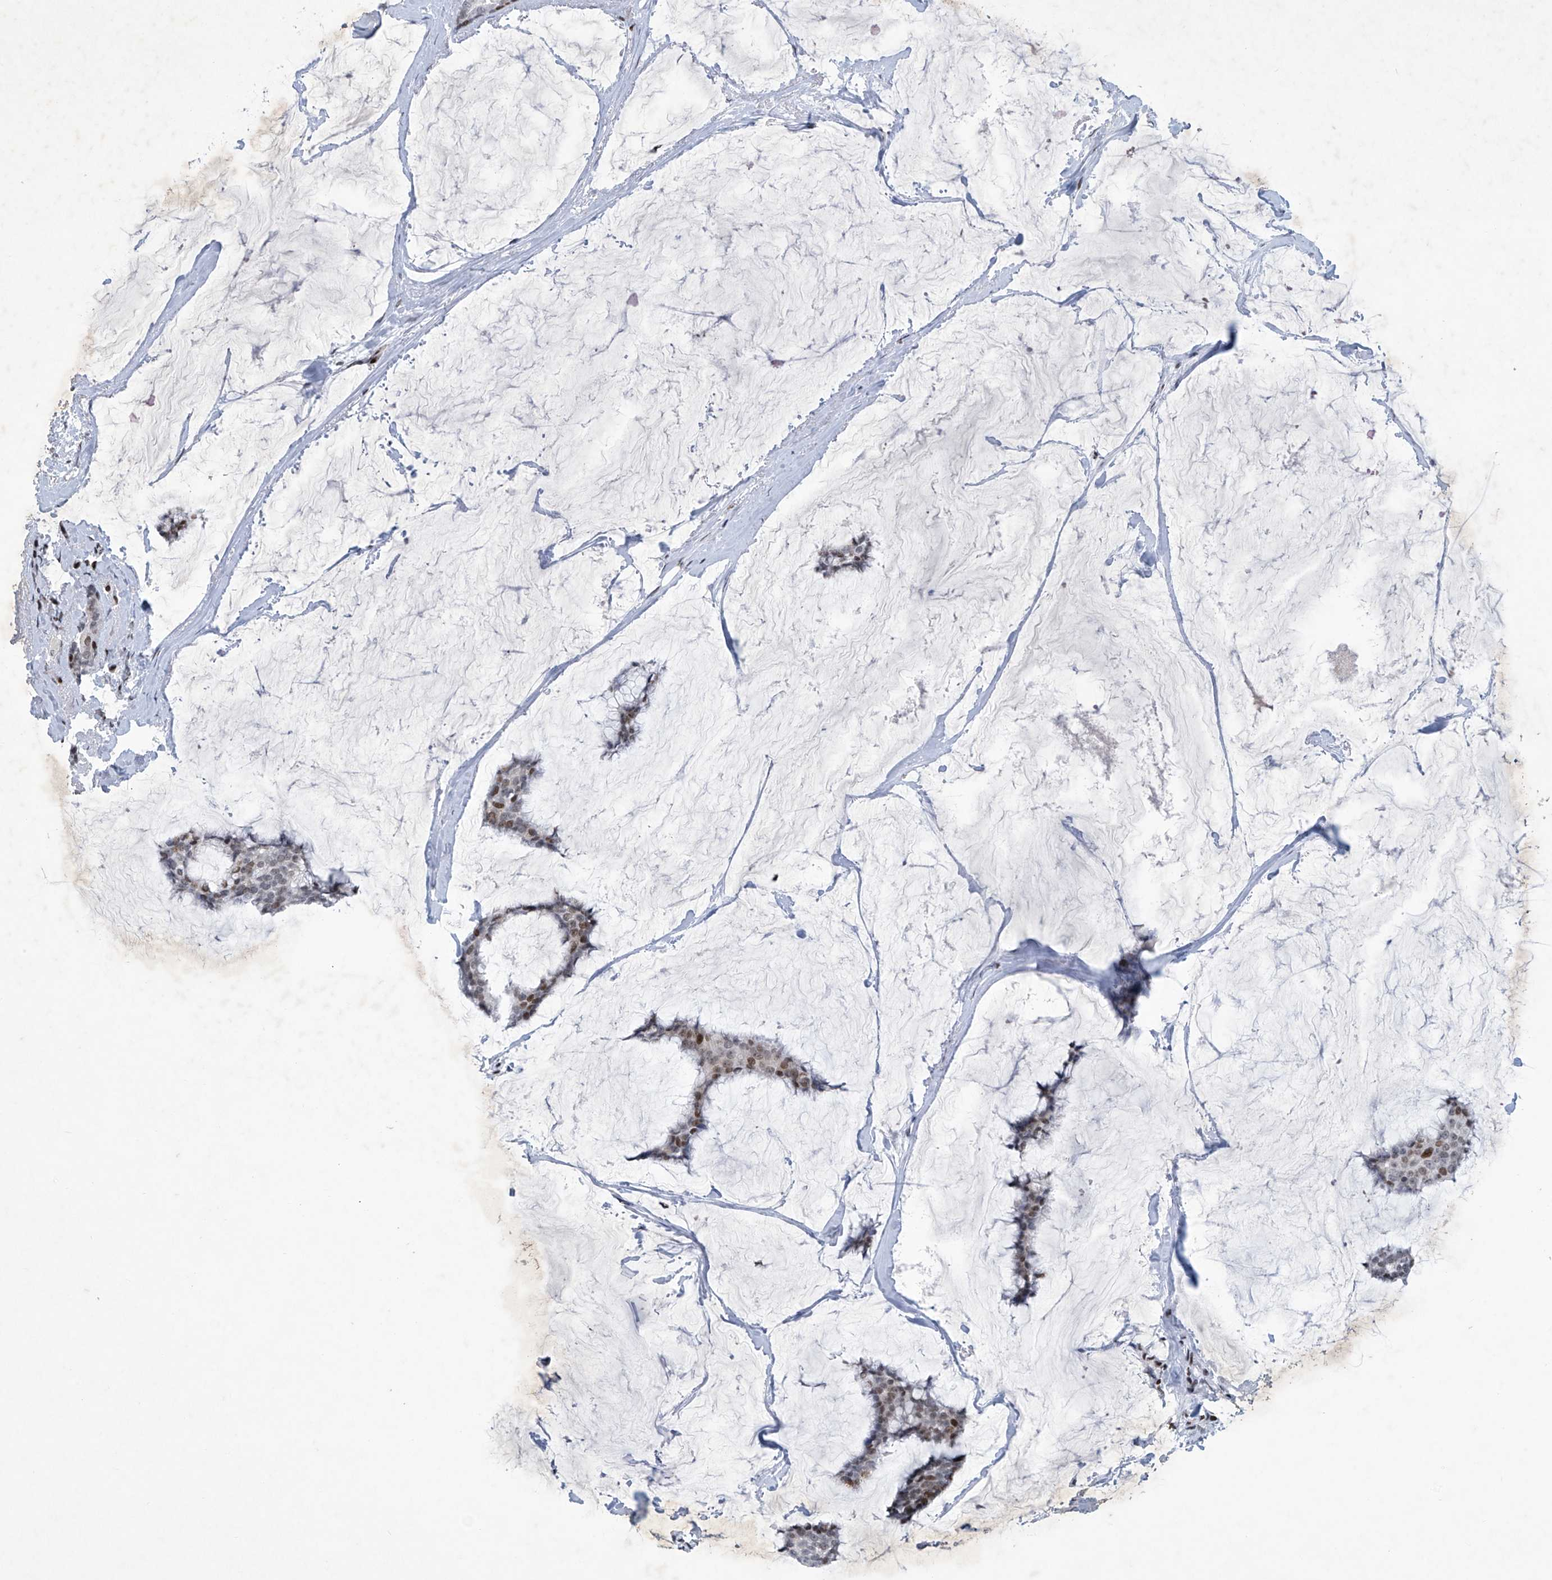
{"staining": {"intensity": "moderate", "quantity": "25%-75%", "location": "nuclear"}, "tissue": "breast cancer", "cell_type": "Tumor cells", "image_type": "cancer", "snomed": [{"axis": "morphology", "description": "Duct carcinoma"}, {"axis": "topography", "description": "Breast"}], "caption": "Immunohistochemistry of breast cancer (invasive ductal carcinoma) shows medium levels of moderate nuclear staining in approximately 25%-75% of tumor cells.", "gene": "RFX7", "patient": {"sex": "female", "age": 93}}